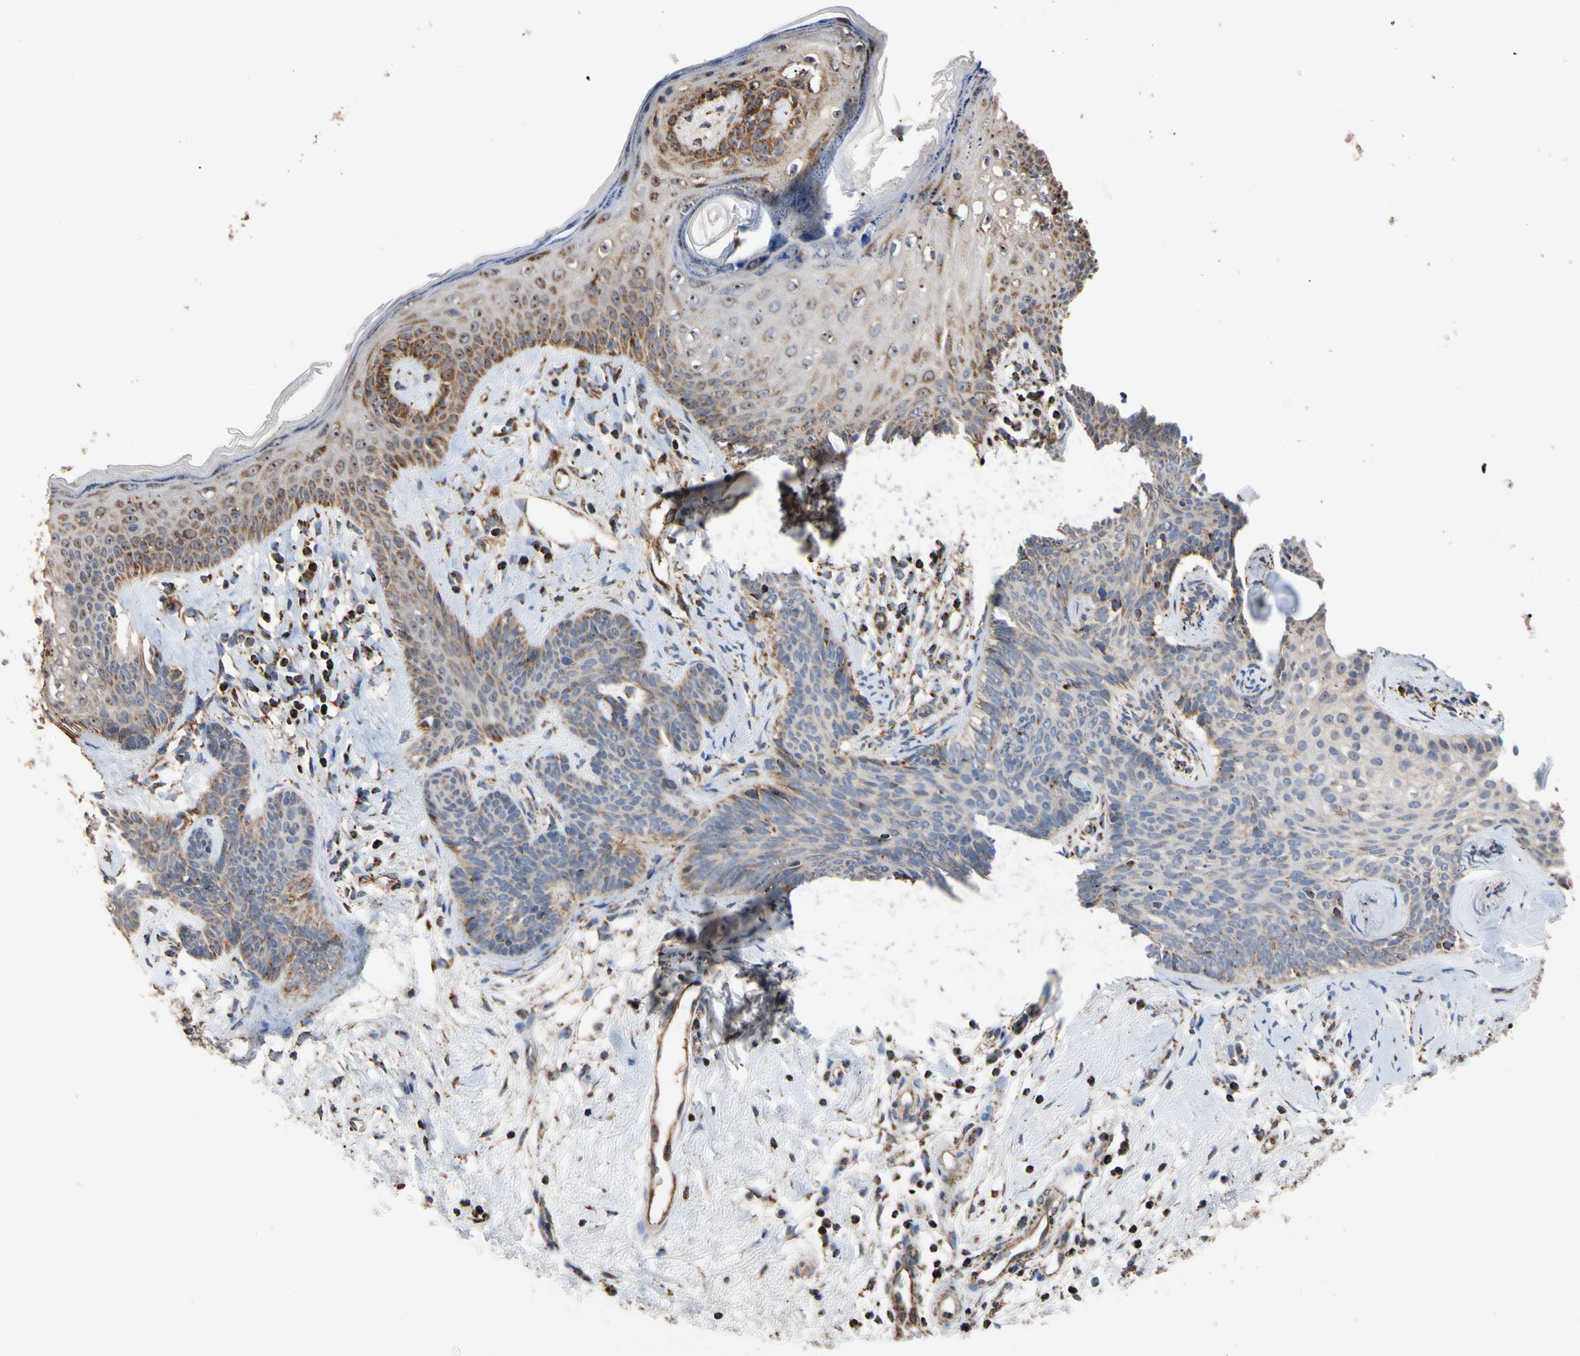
{"staining": {"intensity": "moderate", "quantity": ">75%", "location": "cytoplasmic/membranous"}, "tissue": "skin cancer", "cell_type": "Tumor cells", "image_type": "cancer", "snomed": [{"axis": "morphology", "description": "Developmental malformation"}, {"axis": "morphology", "description": "Basal cell carcinoma"}, {"axis": "topography", "description": "Skin"}], "caption": "The immunohistochemical stain highlights moderate cytoplasmic/membranous expression in tumor cells of skin cancer tissue.", "gene": "FAM110B", "patient": {"sex": "female", "age": 62}}